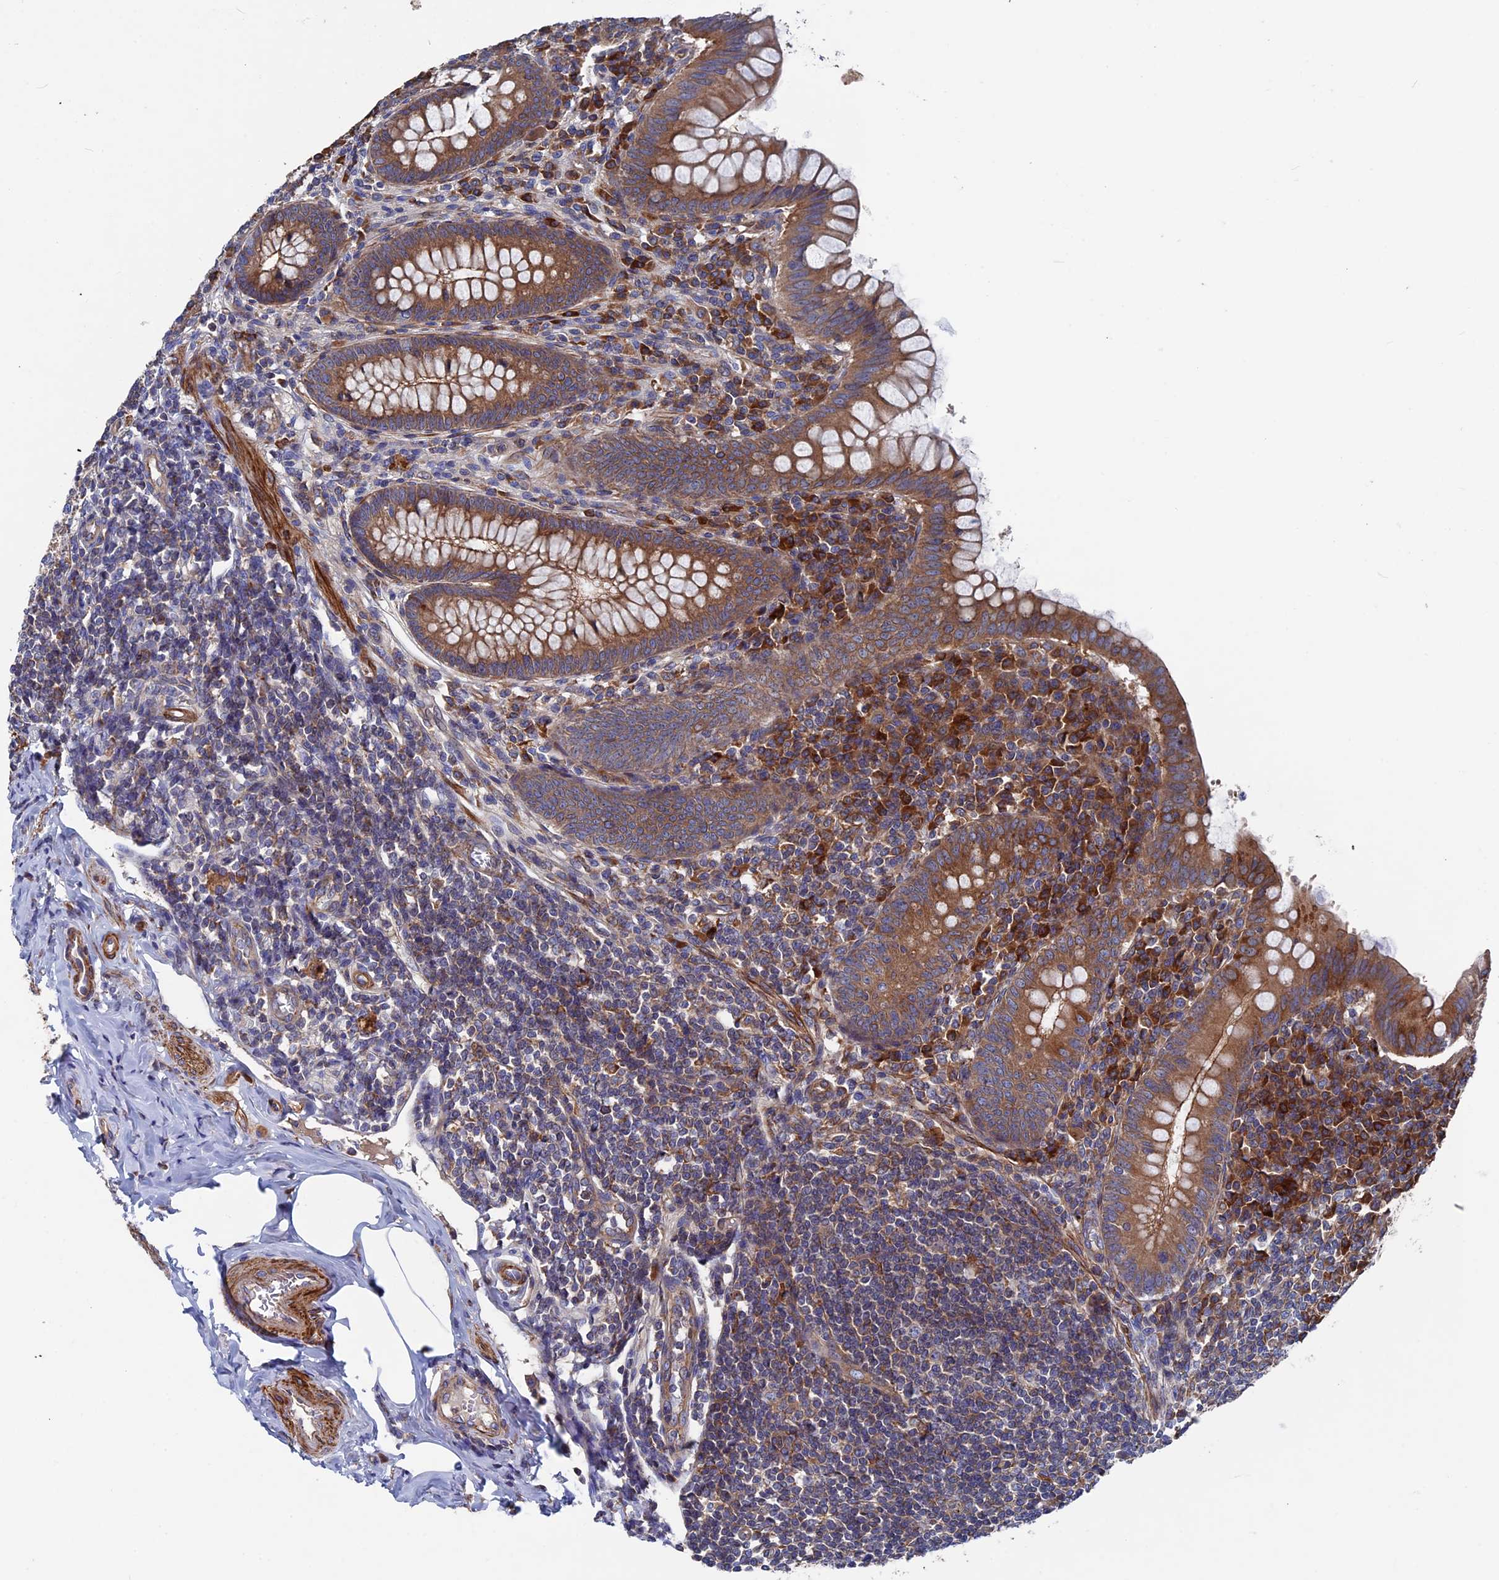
{"staining": {"intensity": "moderate", "quantity": ">75%", "location": "cytoplasmic/membranous"}, "tissue": "appendix", "cell_type": "Glandular cells", "image_type": "normal", "snomed": [{"axis": "morphology", "description": "Normal tissue, NOS"}, {"axis": "topography", "description": "Appendix"}], "caption": "Immunohistochemical staining of unremarkable human appendix demonstrates >75% levels of moderate cytoplasmic/membranous protein staining in approximately >75% of glandular cells.", "gene": "DNAJC3", "patient": {"sex": "female", "age": 33}}